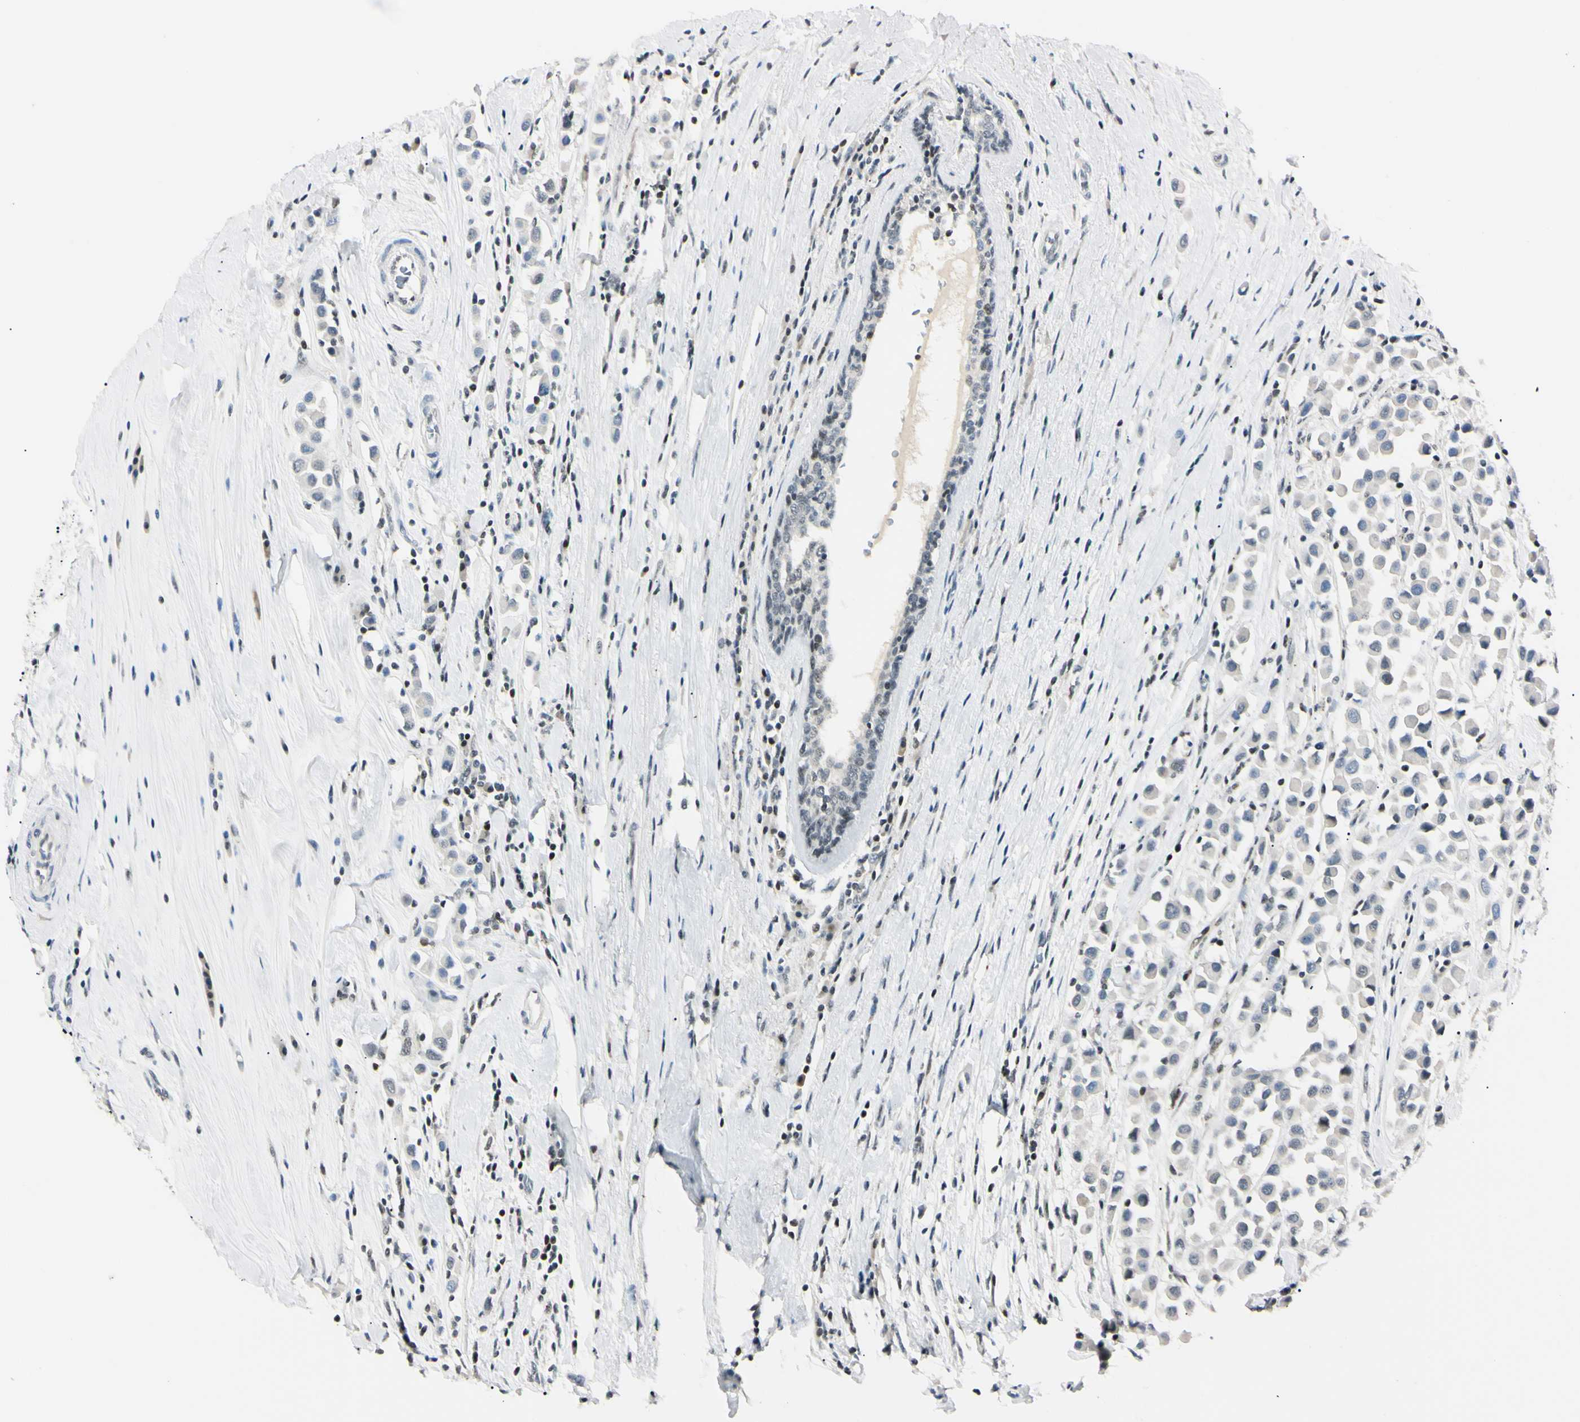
{"staining": {"intensity": "negative", "quantity": "none", "location": "none"}, "tissue": "breast cancer", "cell_type": "Tumor cells", "image_type": "cancer", "snomed": [{"axis": "morphology", "description": "Duct carcinoma"}, {"axis": "topography", "description": "Breast"}], "caption": "Tumor cells show no significant positivity in intraductal carcinoma (breast).", "gene": "C1orf174", "patient": {"sex": "female", "age": 61}}